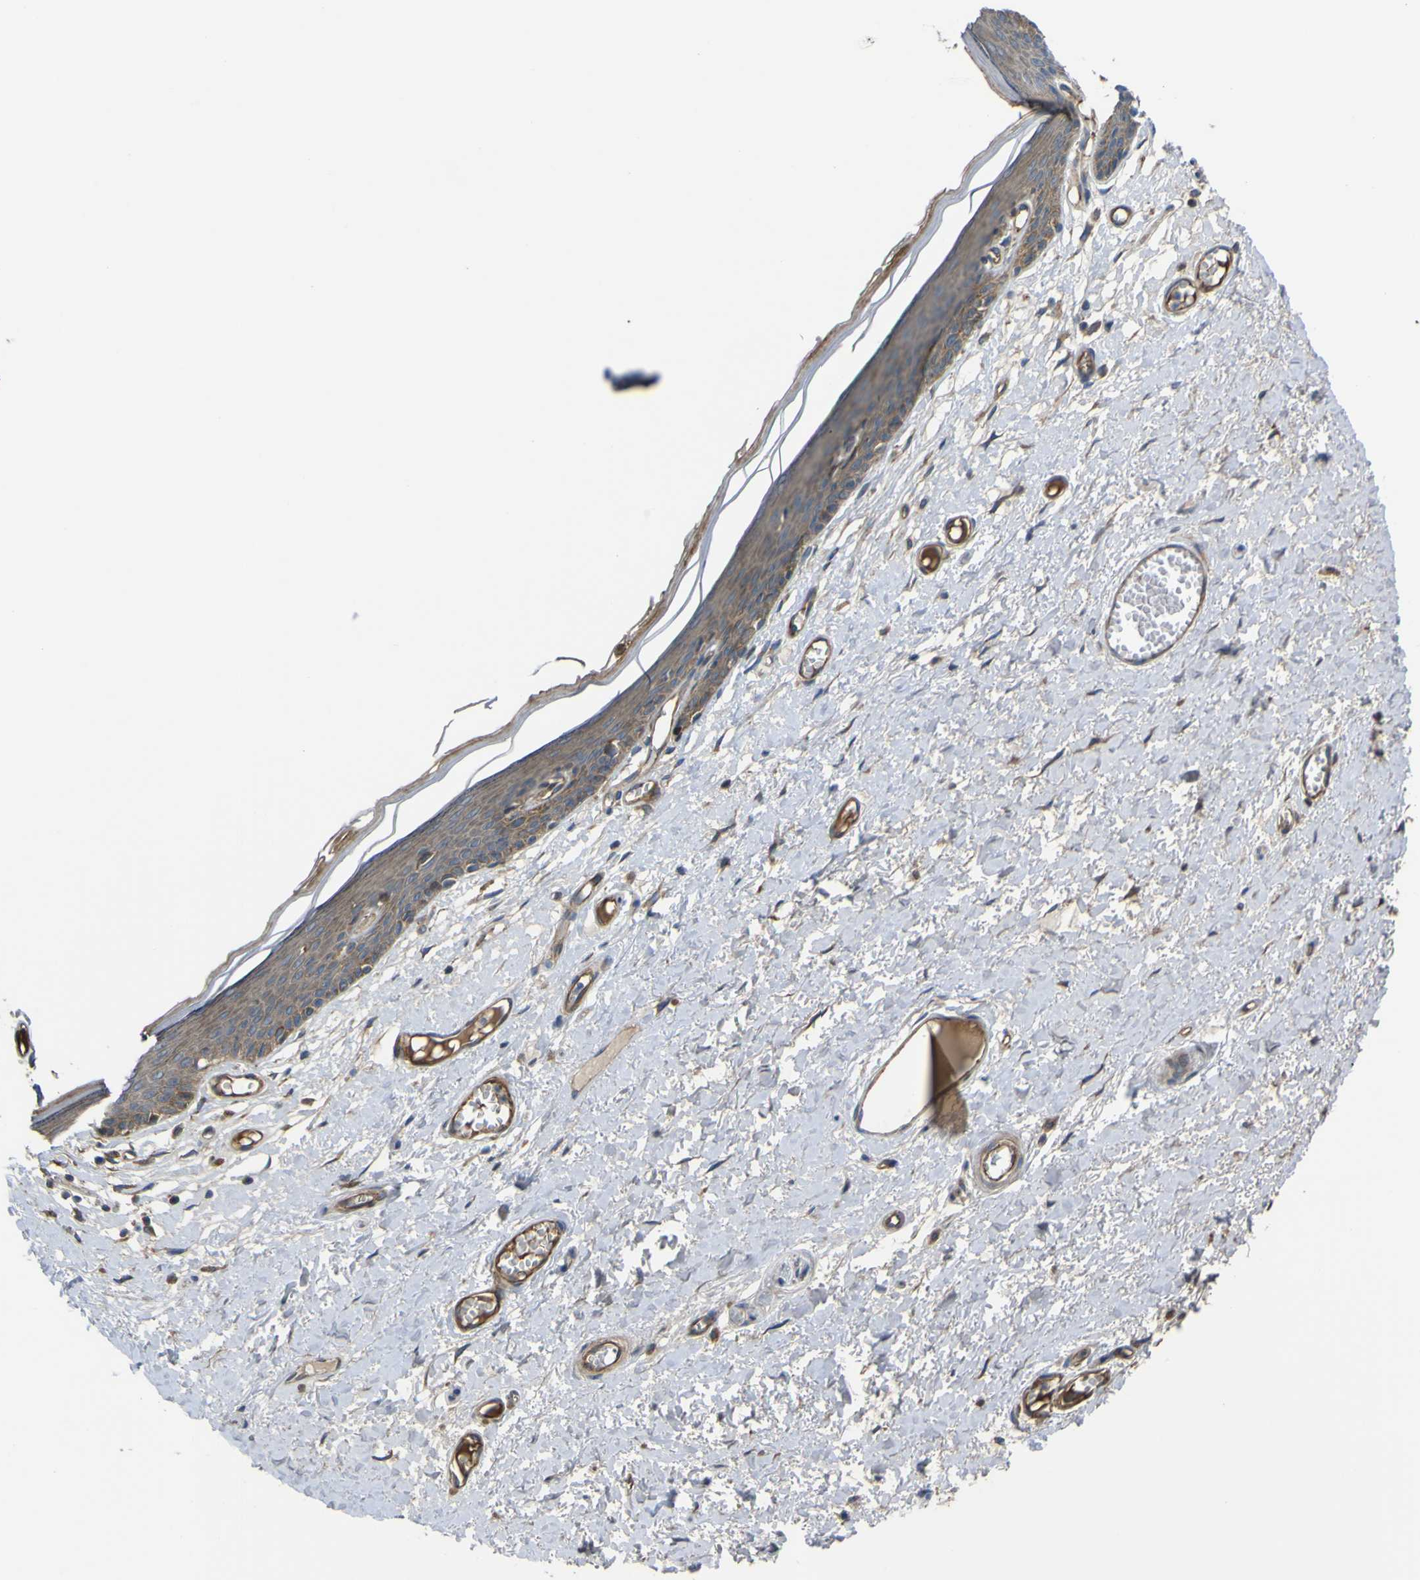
{"staining": {"intensity": "moderate", "quantity": ">75%", "location": "cytoplasmic/membranous"}, "tissue": "skin", "cell_type": "Epidermal cells", "image_type": "normal", "snomed": [{"axis": "morphology", "description": "Normal tissue, NOS"}, {"axis": "topography", "description": "Vulva"}], "caption": "Epidermal cells reveal medium levels of moderate cytoplasmic/membranous expression in approximately >75% of cells in unremarkable skin. (Stains: DAB in brown, nuclei in blue, Microscopy: brightfield microscopy at high magnification).", "gene": "FBXO30", "patient": {"sex": "female", "age": 54}}